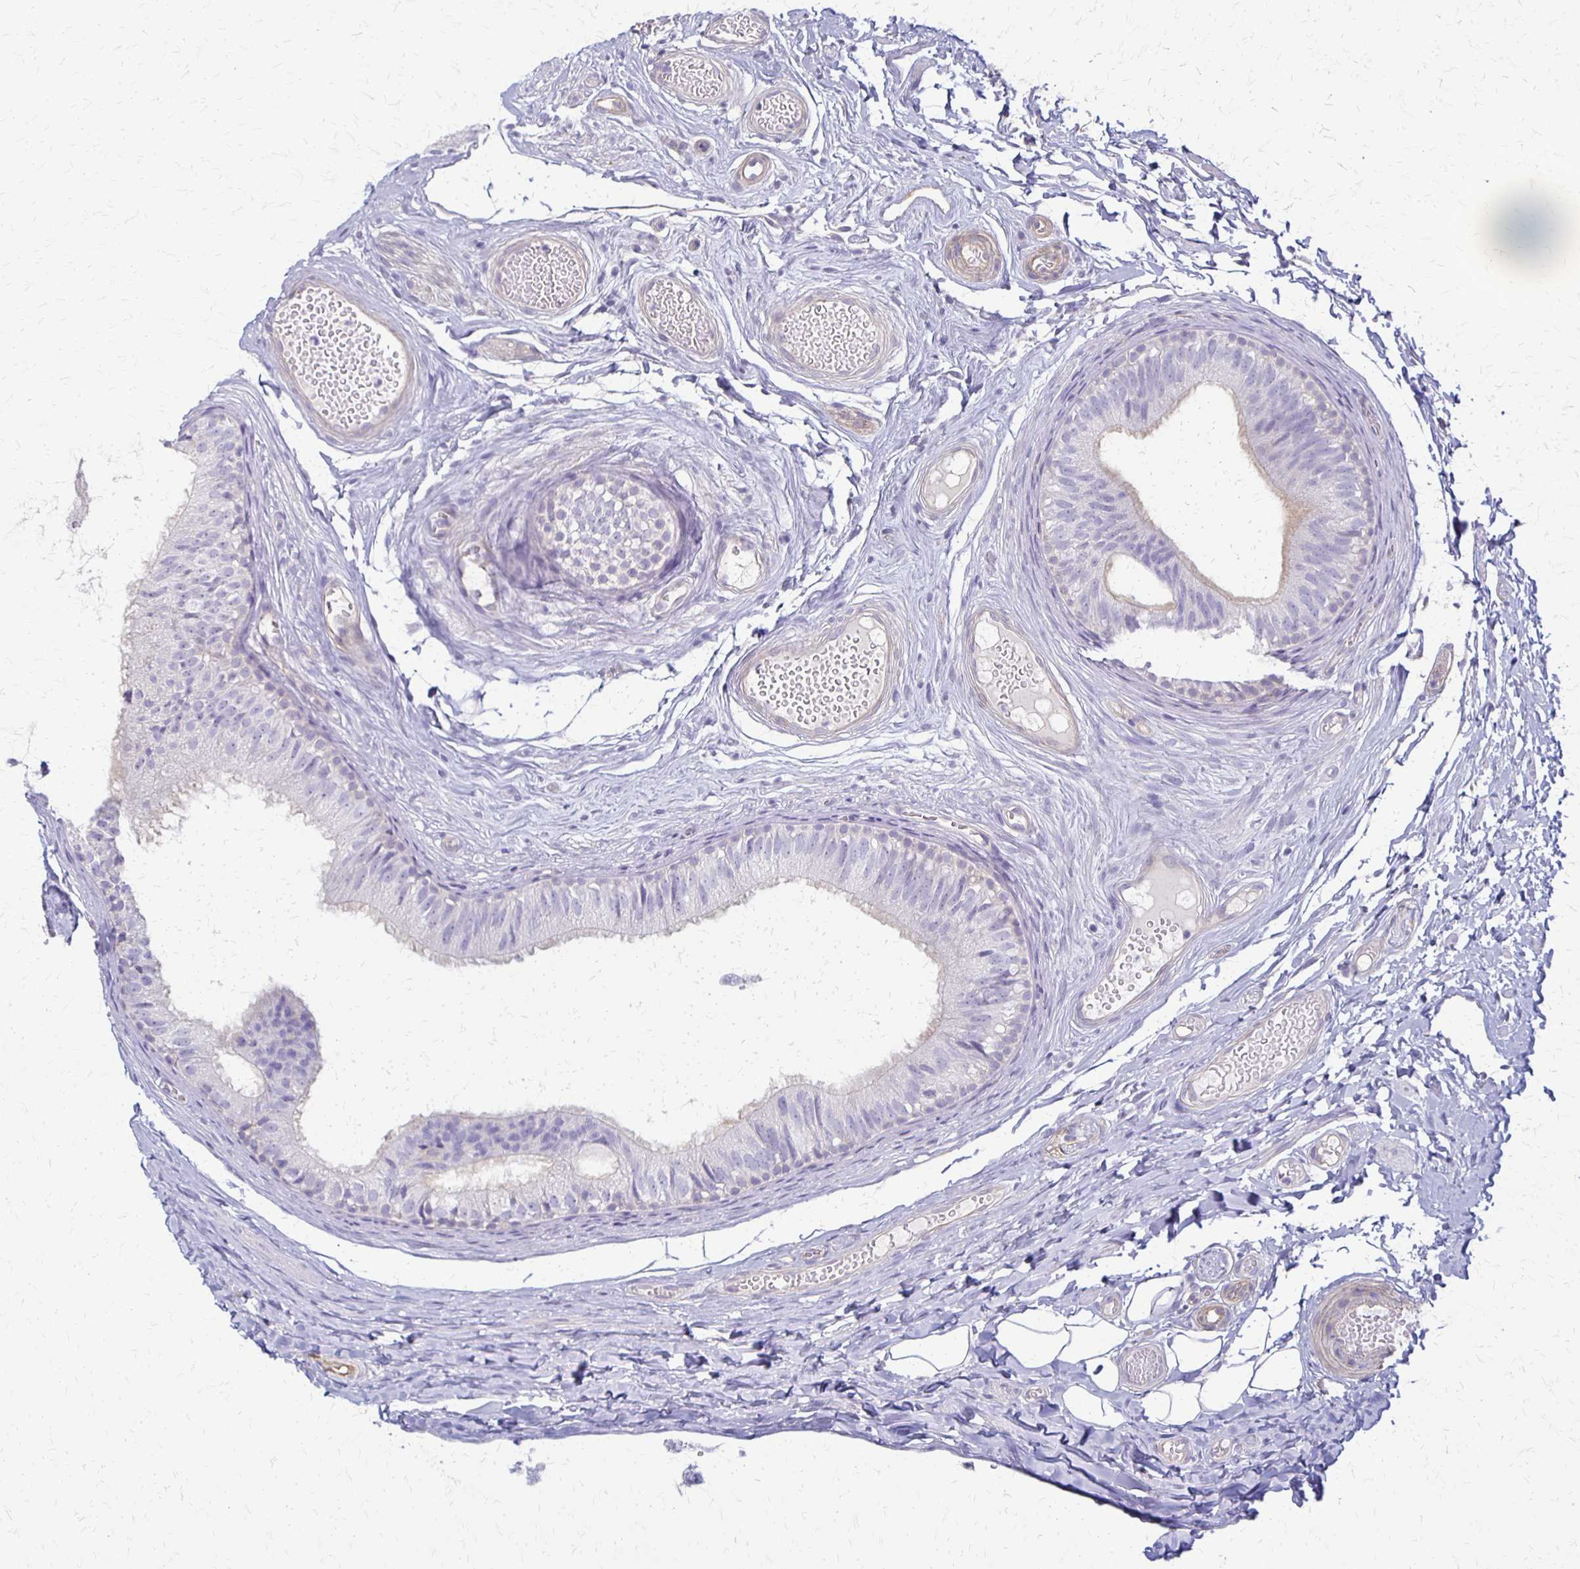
{"staining": {"intensity": "negative", "quantity": "none", "location": "none"}, "tissue": "epididymis", "cell_type": "Glandular cells", "image_type": "normal", "snomed": [{"axis": "morphology", "description": "Normal tissue, NOS"}, {"axis": "morphology", "description": "Seminoma, NOS"}, {"axis": "topography", "description": "Testis"}, {"axis": "topography", "description": "Epididymis"}], "caption": "Immunohistochemistry (IHC) histopathology image of normal epididymis stained for a protein (brown), which shows no staining in glandular cells.", "gene": "RHOC", "patient": {"sex": "male", "age": 34}}